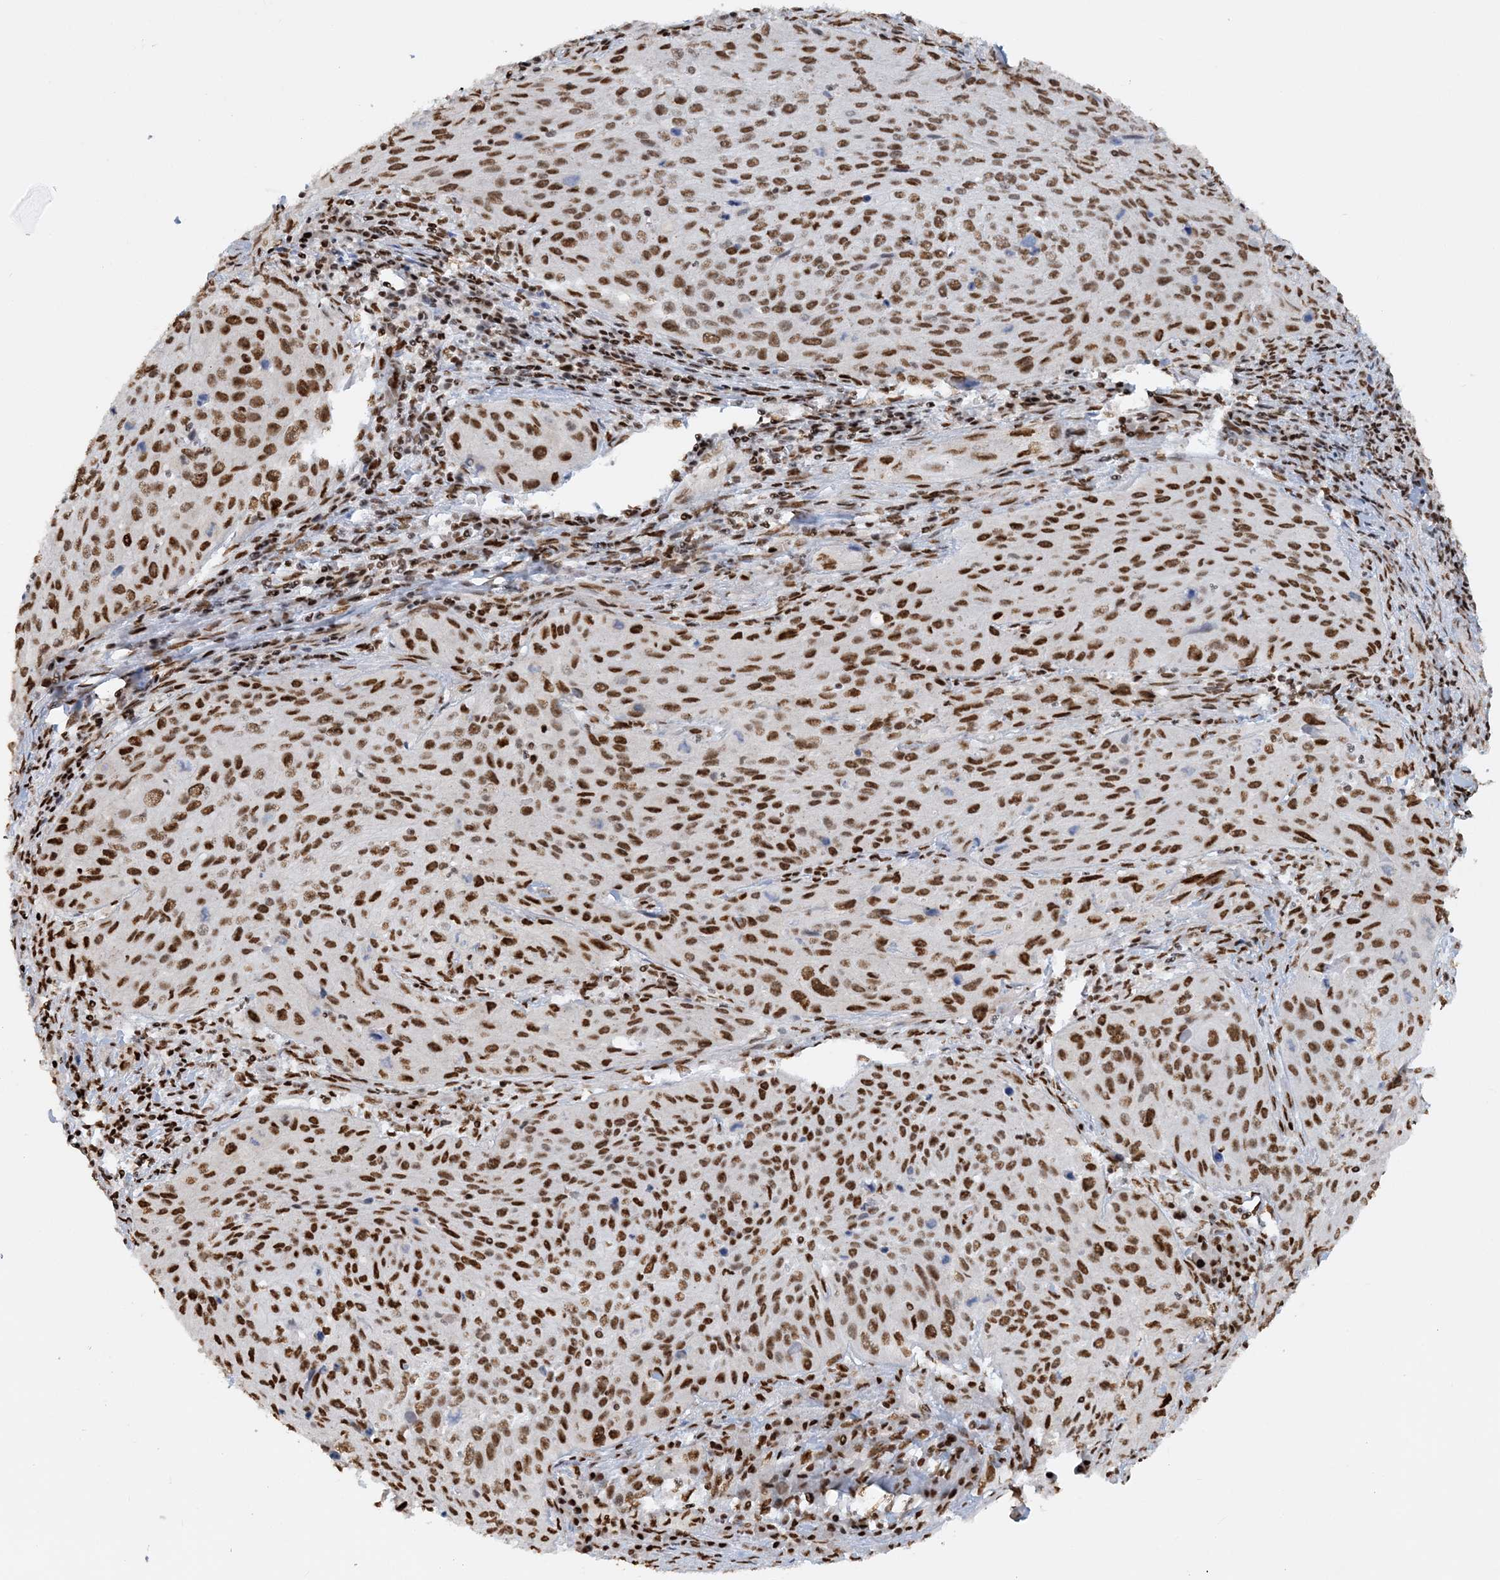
{"staining": {"intensity": "strong", "quantity": ">75%", "location": "nuclear"}, "tissue": "cervical cancer", "cell_type": "Tumor cells", "image_type": "cancer", "snomed": [{"axis": "morphology", "description": "Squamous cell carcinoma, NOS"}, {"axis": "topography", "description": "Cervix"}], "caption": "There is high levels of strong nuclear expression in tumor cells of squamous cell carcinoma (cervical), as demonstrated by immunohistochemical staining (brown color).", "gene": "DELE1", "patient": {"sex": "female", "age": 32}}